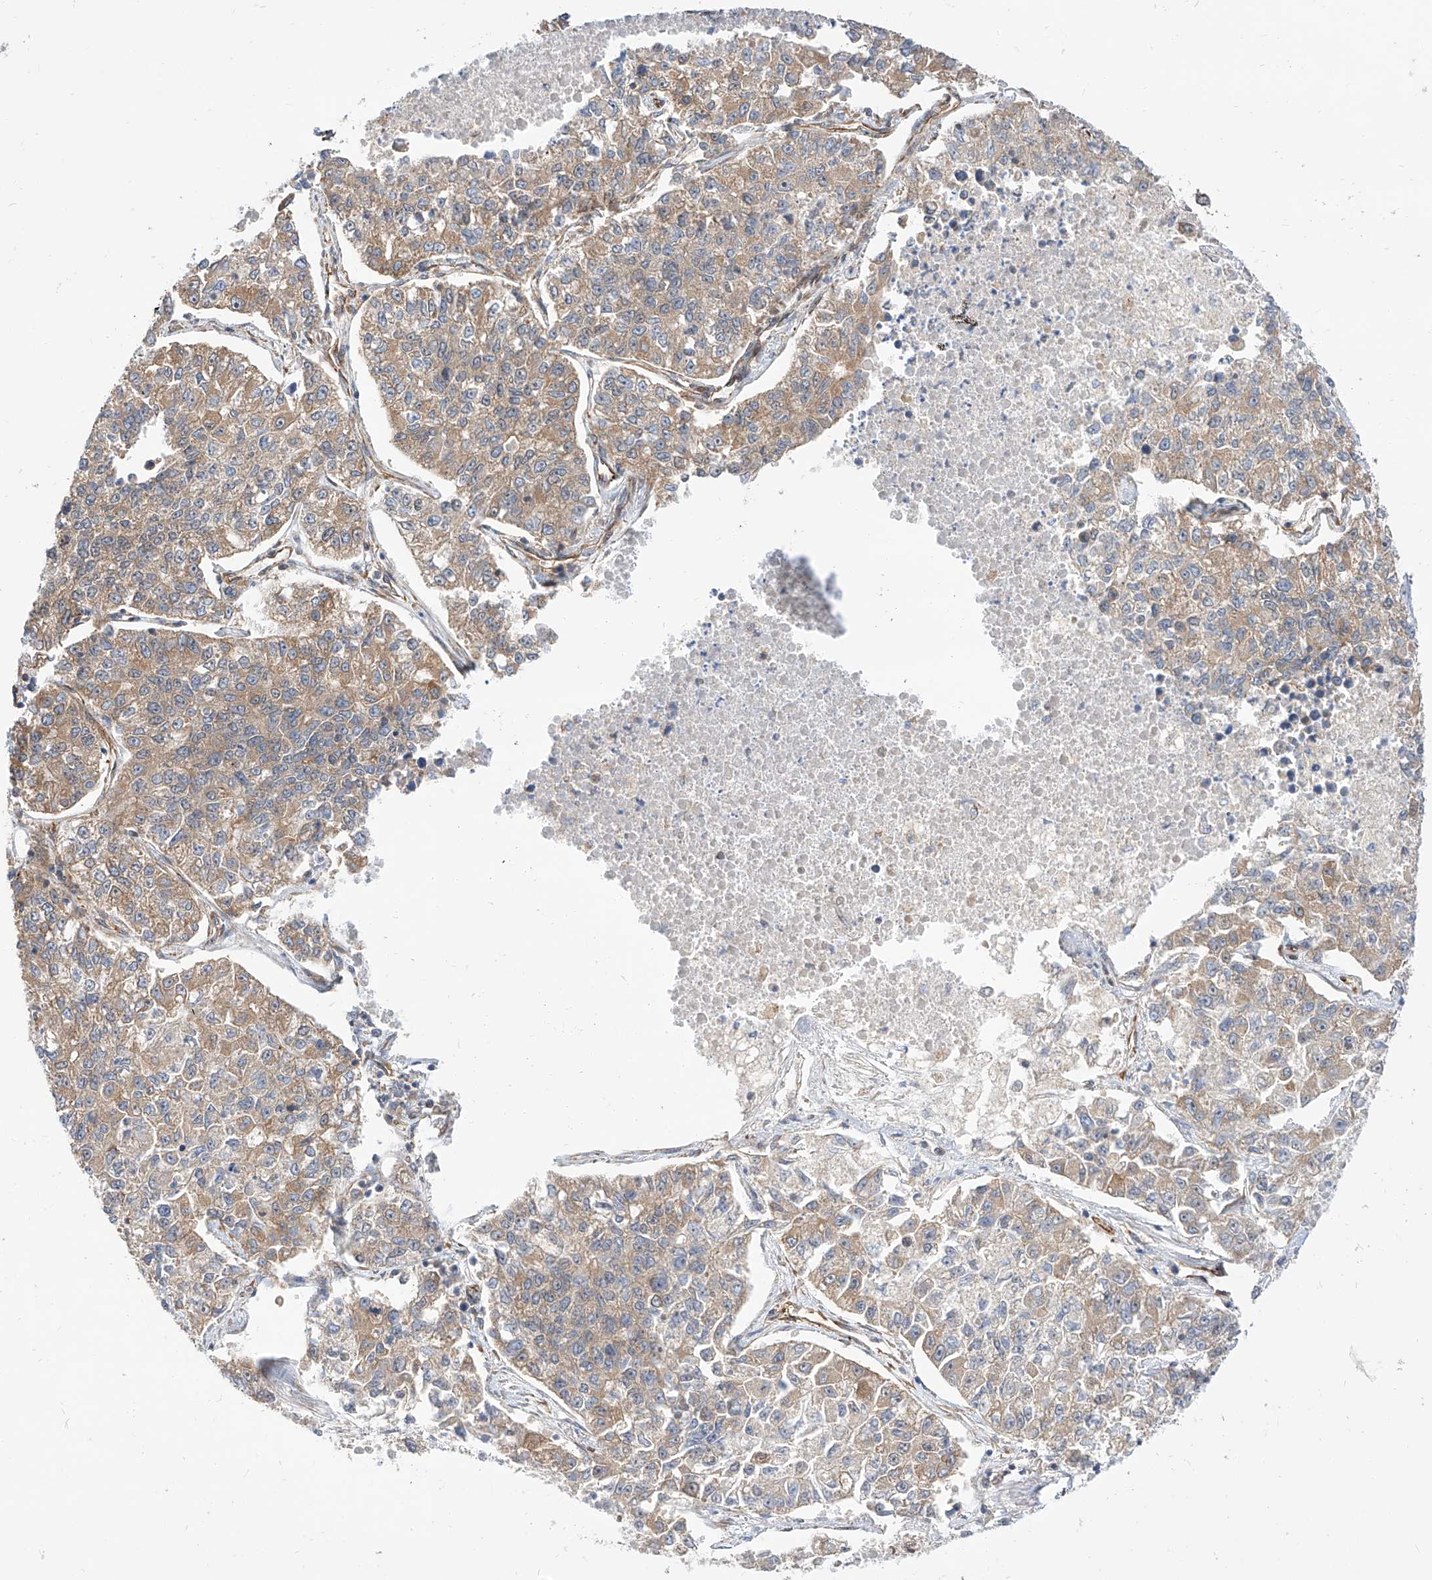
{"staining": {"intensity": "weak", "quantity": "25%-75%", "location": "cytoplasmic/membranous"}, "tissue": "lung cancer", "cell_type": "Tumor cells", "image_type": "cancer", "snomed": [{"axis": "morphology", "description": "Adenocarcinoma, NOS"}, {"axis": "topography", "description": "Lung"}], "caption": "Lung cancer (adenocarcinoma) tissue displays weak cytoplasmic/membranous staining in about 25%-75% of tumor cells, visualized by immunohistochemistry. The staining is performed using DAB (3,3'-diaminobenzidine) brown chromogen to label protein expression. The nuclei are counter-stained blue using hematoxylin.", "gene": "ISCA2", "patient": {"sex": "male", "age": 49}}